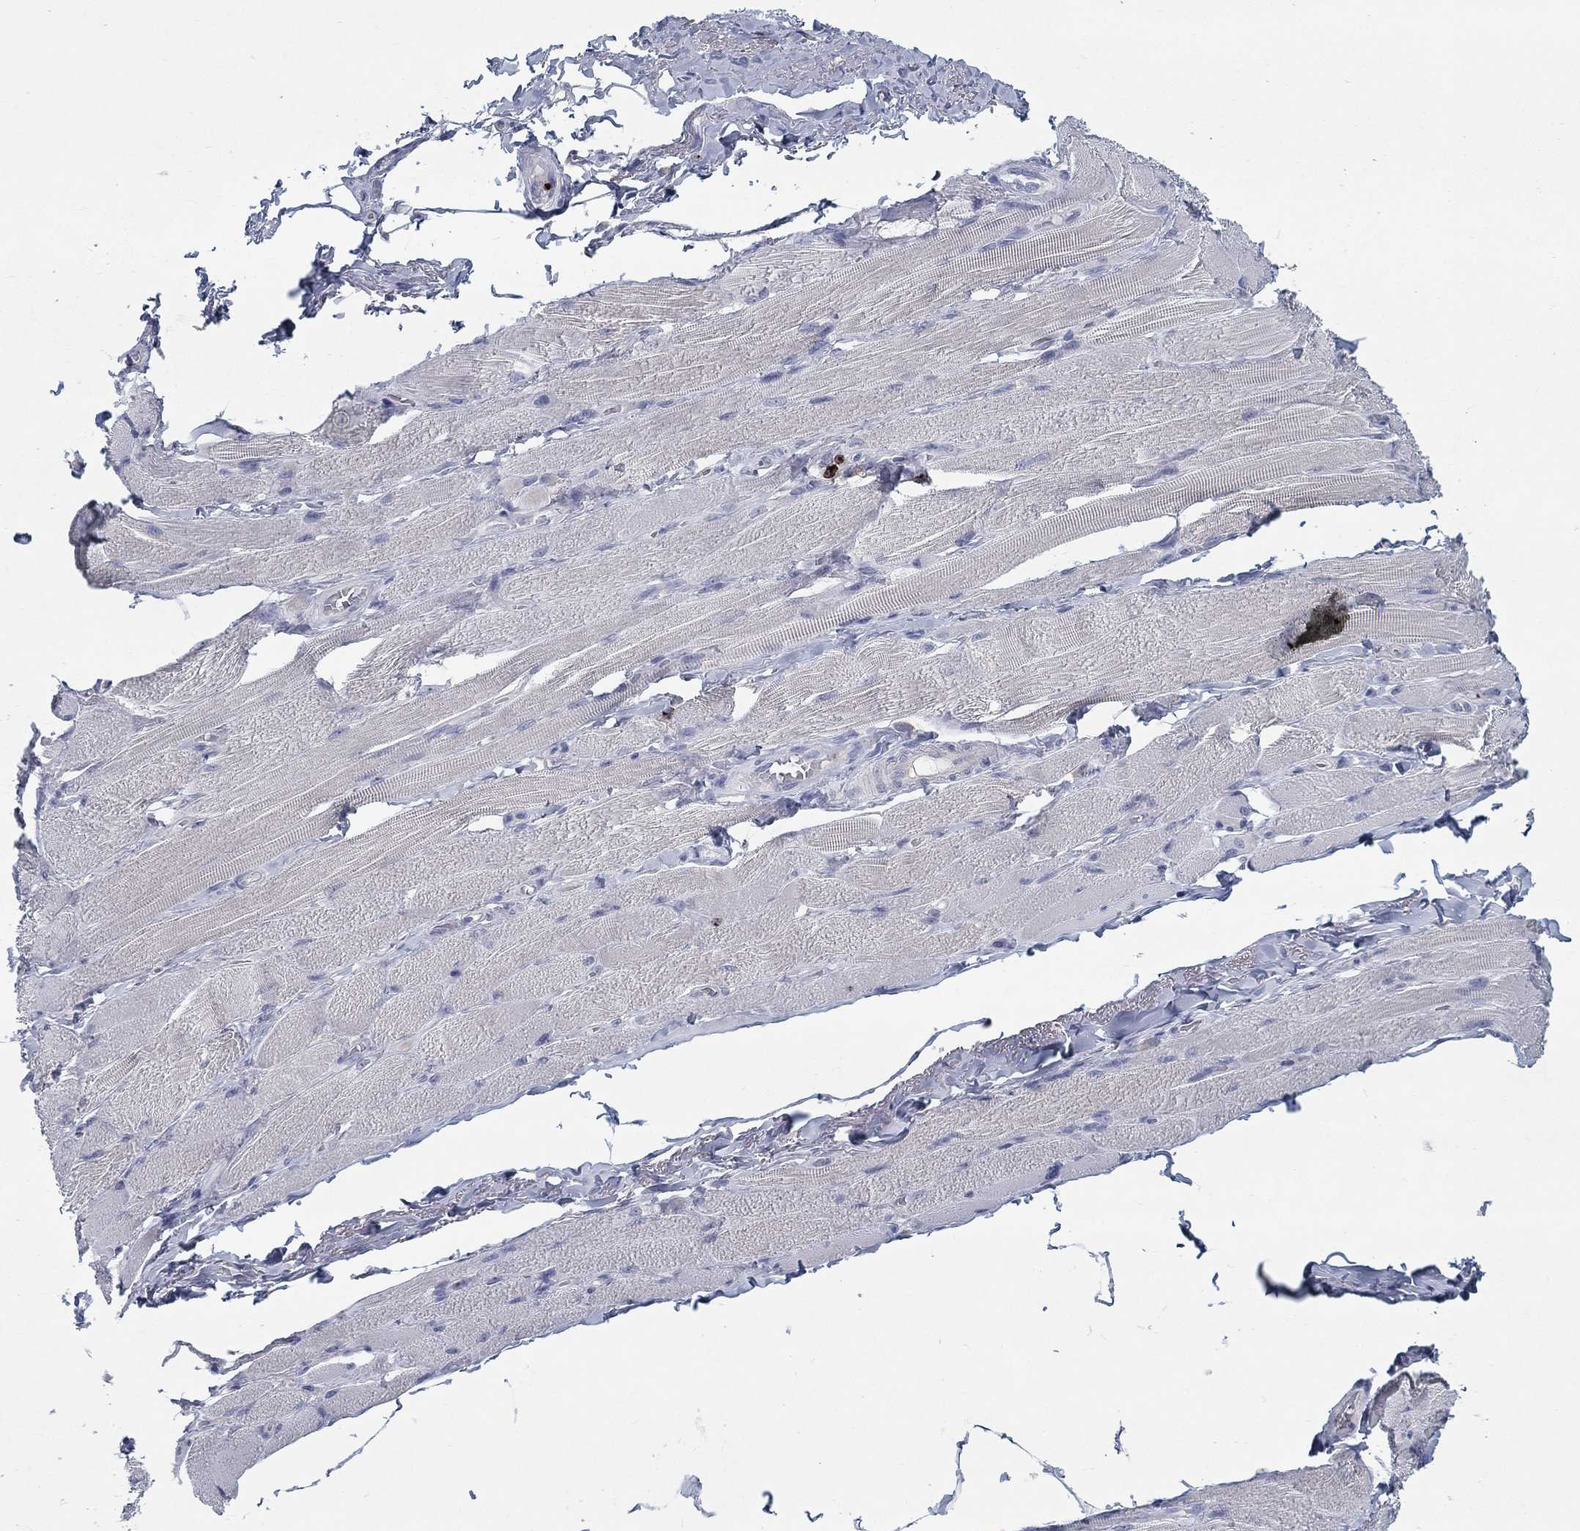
{"staining": {"intensity": "negative", "quantity": "none", "location": "none"}, "tissue": "skeletal muscle", "cell_type": "Myocytes", "image_type": "normal", "snomed": [{"axis": "morphology", "description": "Normal tissue, NOS"}, {"axis": "topography", "description": "Skeletal muscle"}, {"axis": "topography", "description": "Anal"}, {"axis": "topography", "description": "Peripheral nerve tissue"}], "caption": "This is an IHC micrograph of benign human skeletal muscle. There is no positivity in myocytes.", "gene": "GZMA", "patient": {"sex": "male", "age": 53}}